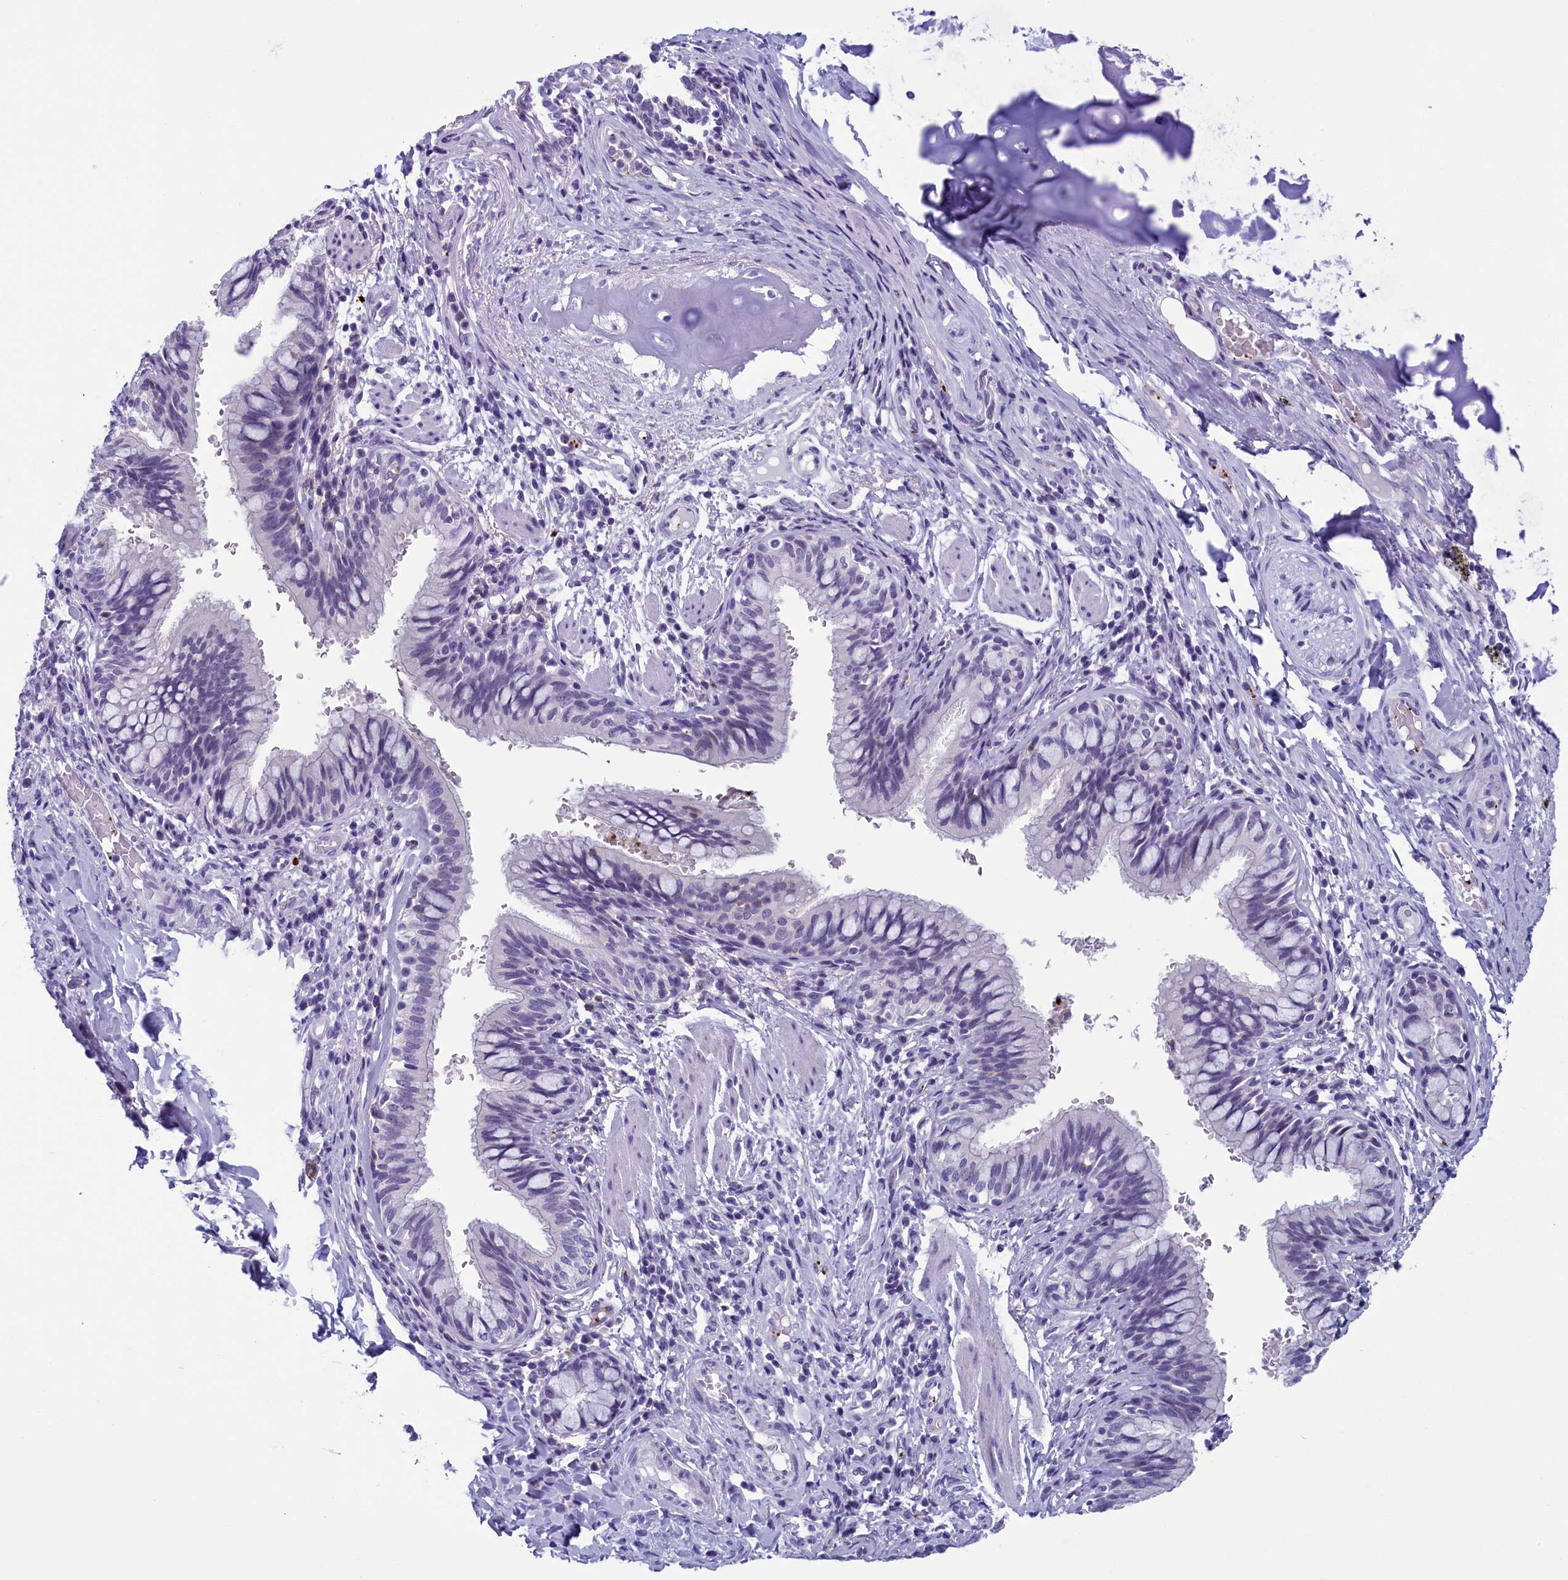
{"staining": {"intensity": "negative", "quantity": "none", "location": "none"}, "tissue": "bronchus", "cell_type": "Respiratory epithelial cells", "image_type": "normal", "snomed": [{"axis": "morphology", "description": "Normal tissue, NOS"}, {"axis": "topography", "description": "Cartilage tissue"}, {"axis": "topography", "description": "Bronchus"}], "caption": "High power microscopy photomicrograph of an immunohistochemistry (IHC) image of unremarkable bronchus, revealing no significant staining in respiratory epithelial cells.", "gene": "AIFM2", "patient": {"sex": "female", "age": 36}}